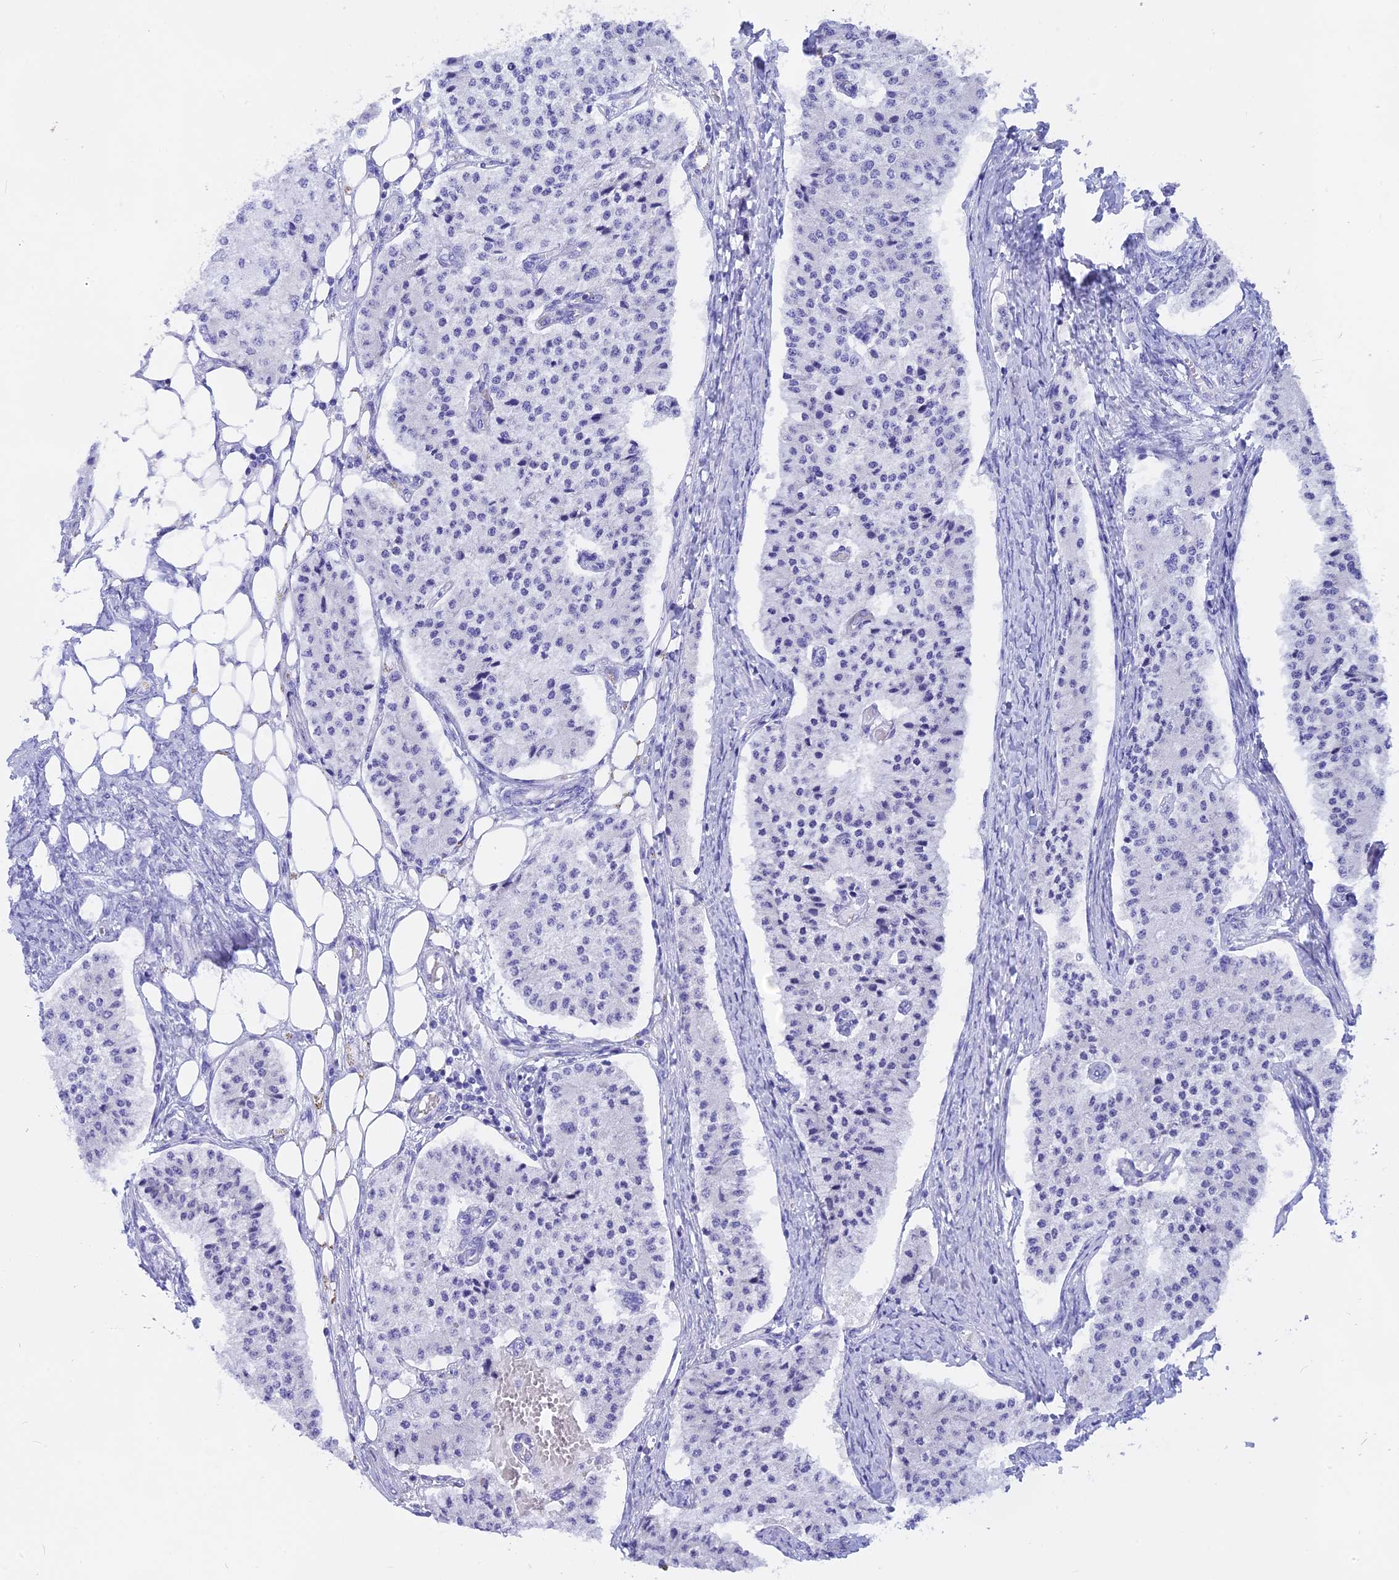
{"staining": {"intensity": "negative", "quantity": "none", "location": "none"}, "tissue": "carcinoid", "cell_type": "Tumor cells", "image_type": "cancer", "snomed": [{"axis": "morphology", "description": "Carcinoid, malignant, NOS"}, {"axis": "topography", "description": "Colon"}], "caption": "Immunohistochemistry (IHC) image of neoplastic tissue: human carcinoid stained with DAB reveals no significant protein positivity in tumor cells. (Brightfield microscopy of DAB (3,3'-diaminobenzidine) IHC at high magnification).", "gene": "ISCA1", "patient": {"sex": "female", "age": 52}}